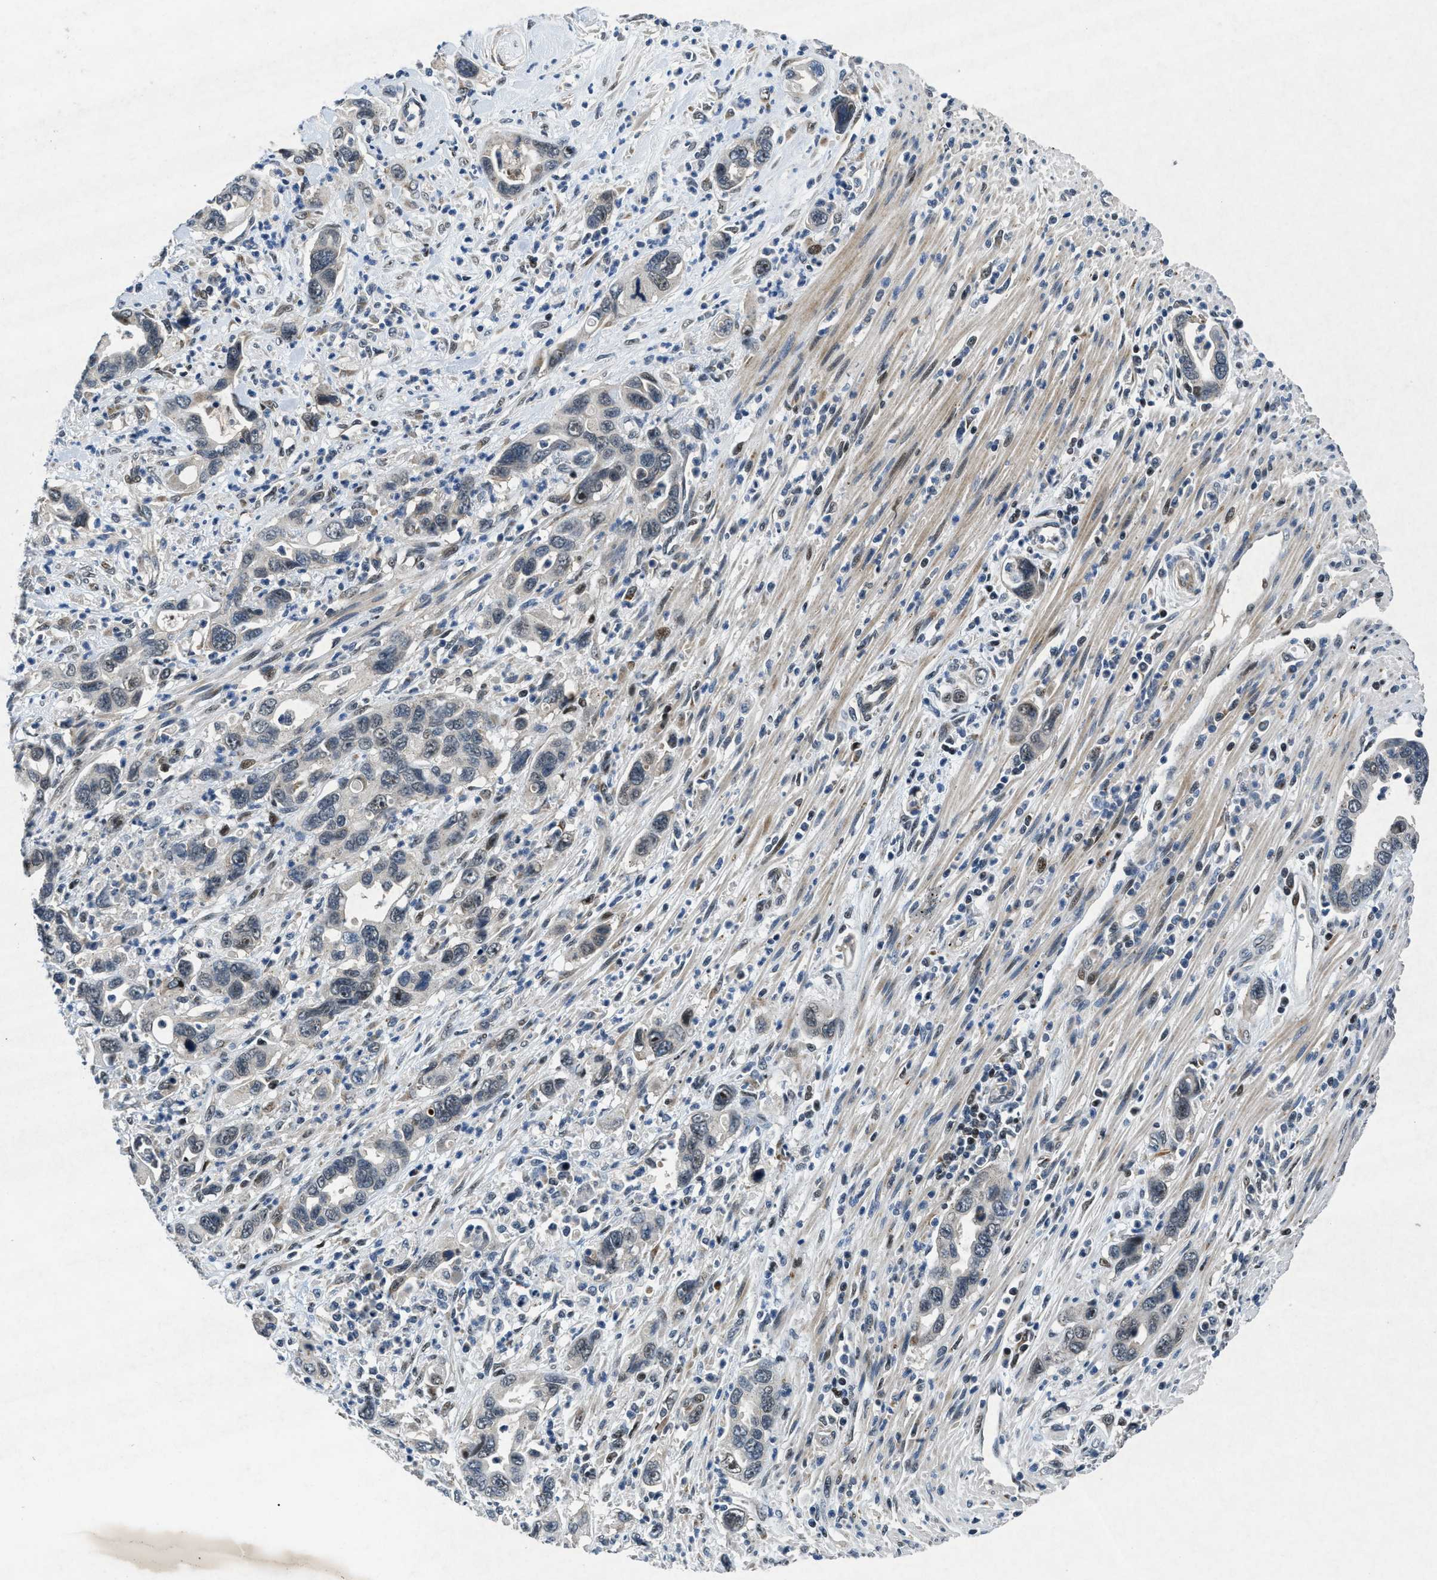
{"staining": {"intensity": "negative", "quantity": "none", "location": "none"}, "tissue": "pancreatic cancer", "cell_type": "Tumor cells", "image_type": "cancer", "snomed": [{"axis": "morphology", "description": "Adenocarcinoma, NOS"}, {"axis": "topography", "description": "Pancreas"}], "caption": "High magnification brightfield microscopy of pancreatic cancer (adenocarcinoma) stained with DAB (brown) and counterstained with hematoxylin (blue): tumor cells show no significant positivity.", "gene": "PHLDA1", "patient": {"sex": "female", "age": 70}}